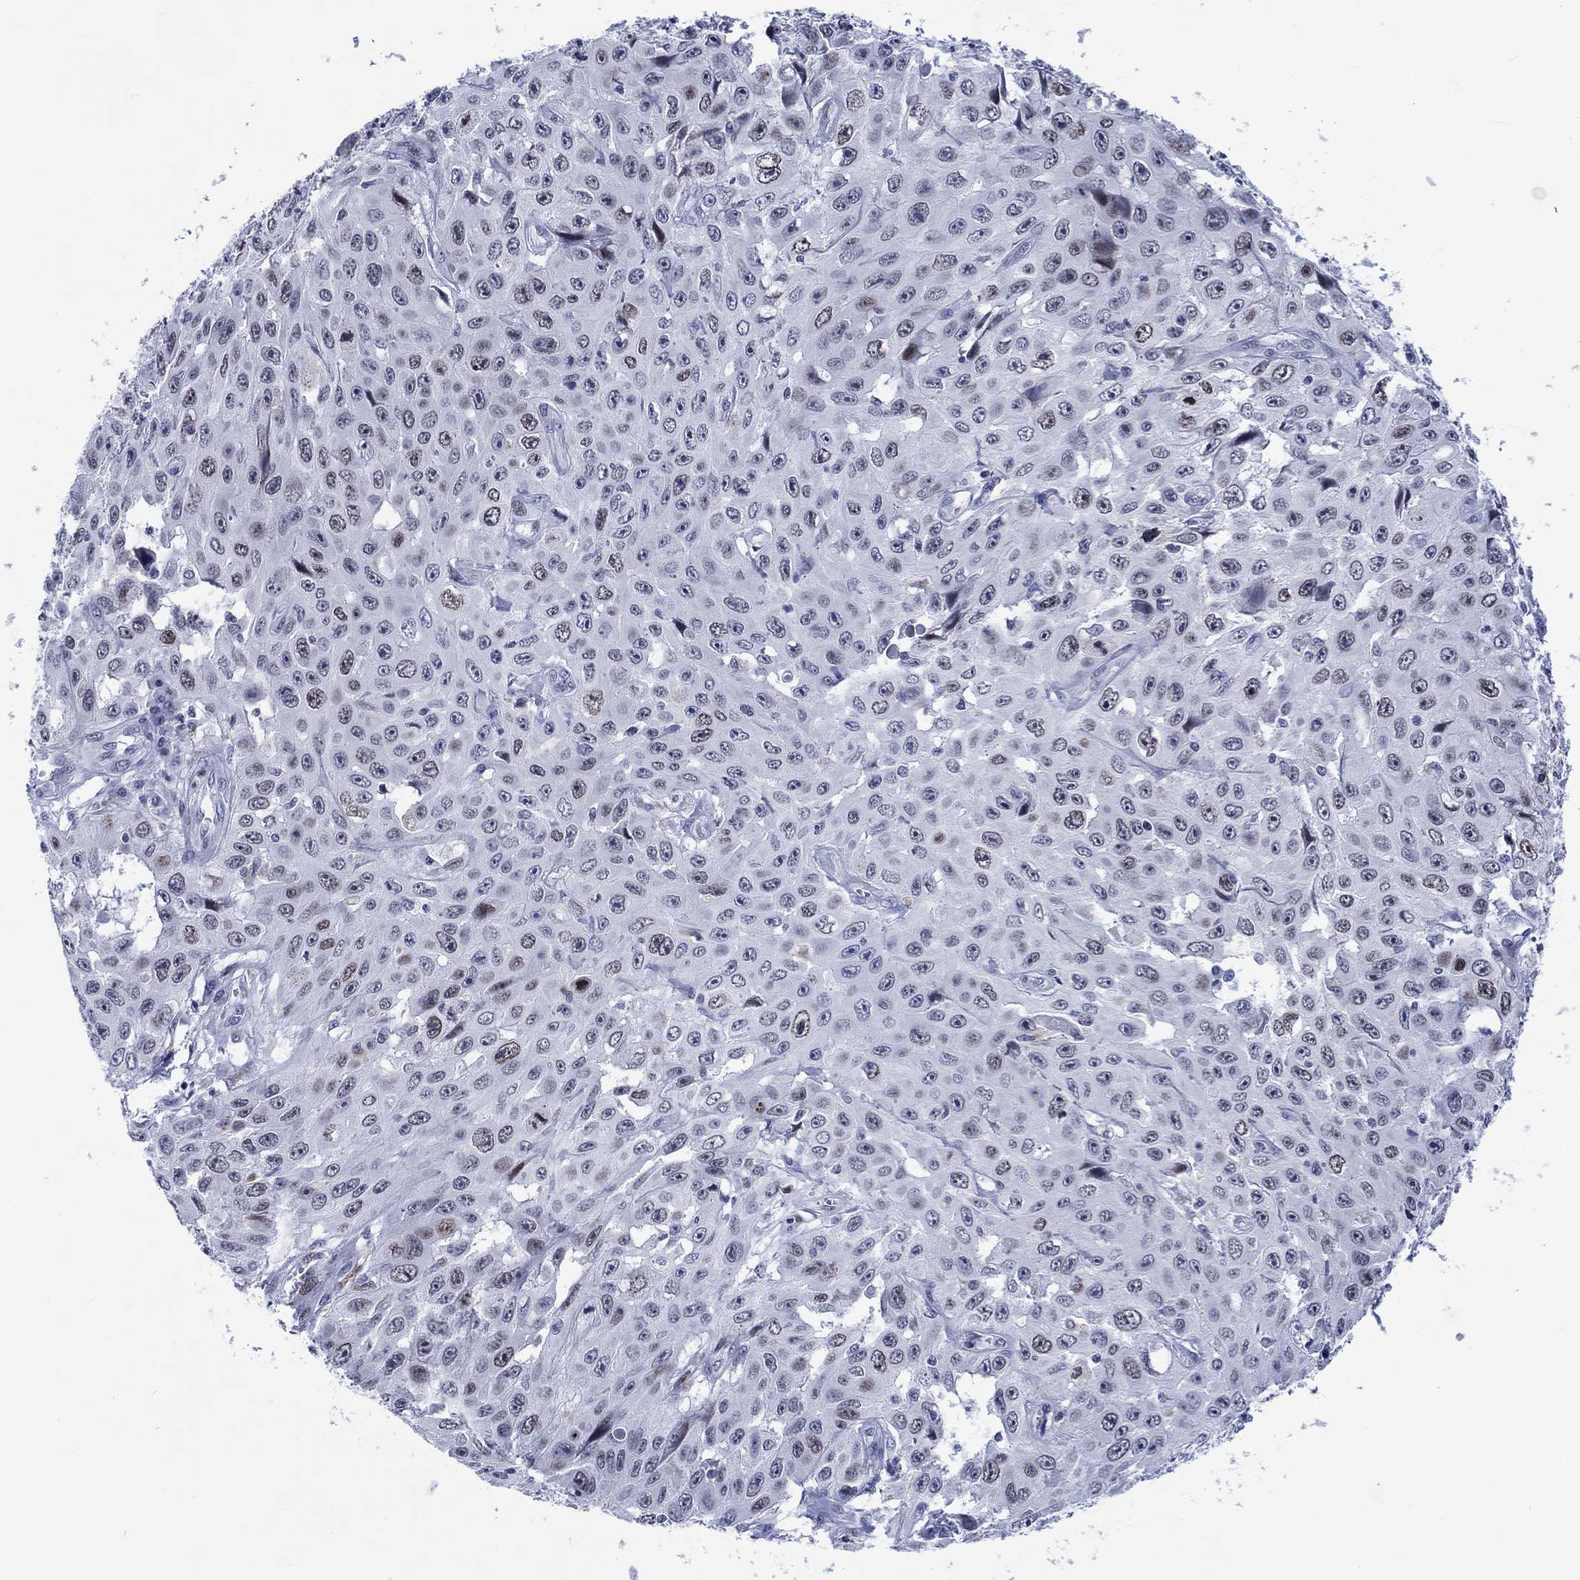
{"staining": {"intensity": "weak", "quantity": "<25%", "location": "nuclear"}, "tissue": "skin cancer", "cell_type": "Tumor cells", "image_type": "cancer", "snomed": [{"axis": "morphology", "description": "Squamous cell carcinoma, NOS"}, {"axis": "topography", "description": "Skin"}], "caption": "This is an IHC histopathology image of skin squamous cell carcinoma. There is no expression in tumor cells.", "gene": "CDCA2", "patient": {"sex": "male", "age": 82}}